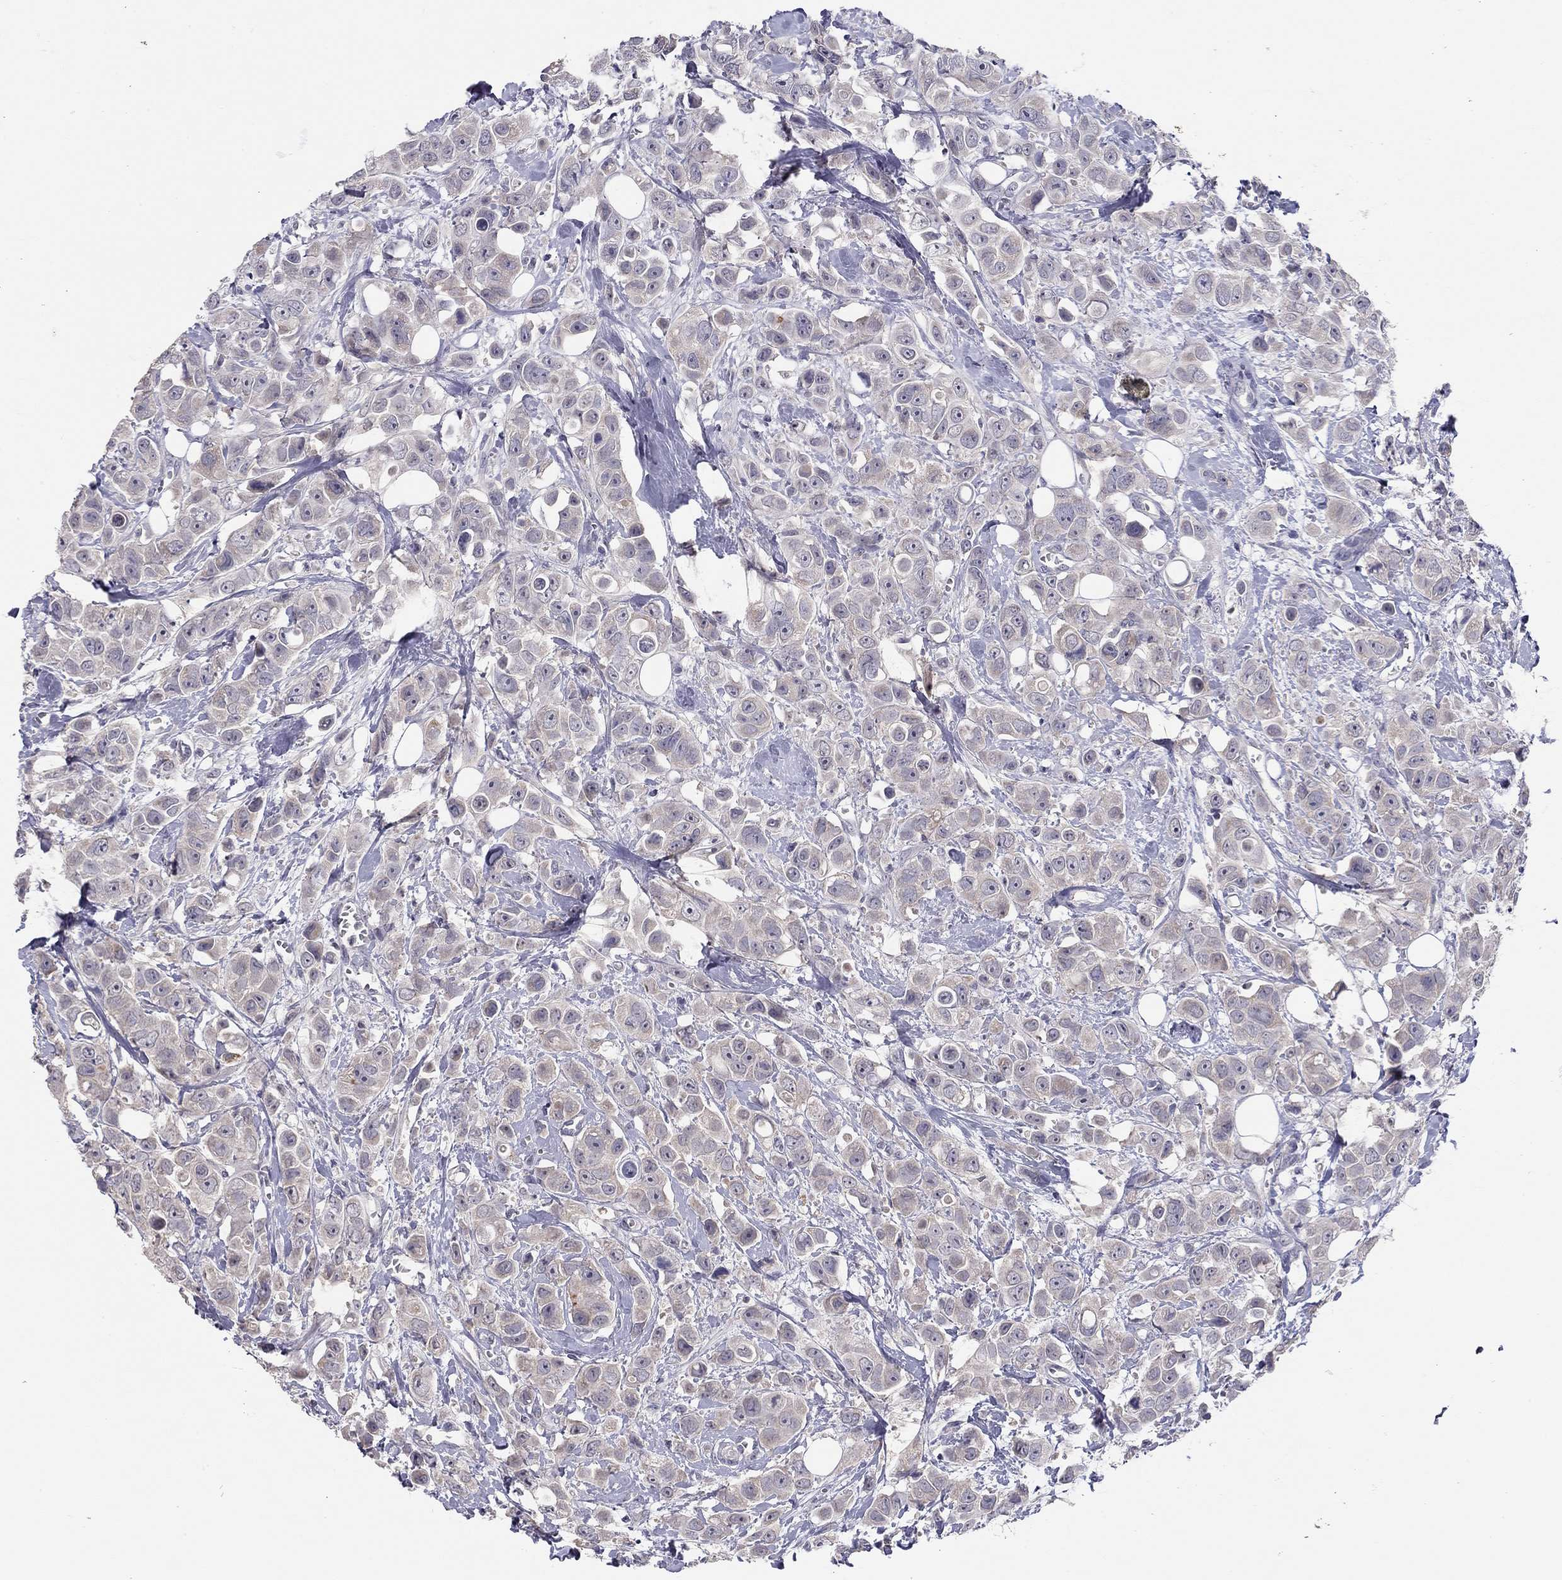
{"staining": {"intensity": "negative", "quantity": "none", "location": "none"}, "tissue": "breast cancer", "cell_type": "Tumor cells", "image_type": "cancer", "snomed": [{"axis": "morphology", "description": "Duct carcinoma"}, {"axis": "topography", "description": "Breast"}], "caption": "Protein analysis of breast cancer (invasive ductal carcinoma) exhibits no significant expression in tumor cells.", "gene": "SCARB1", "patient": {"sex": "female", "age": 35}}